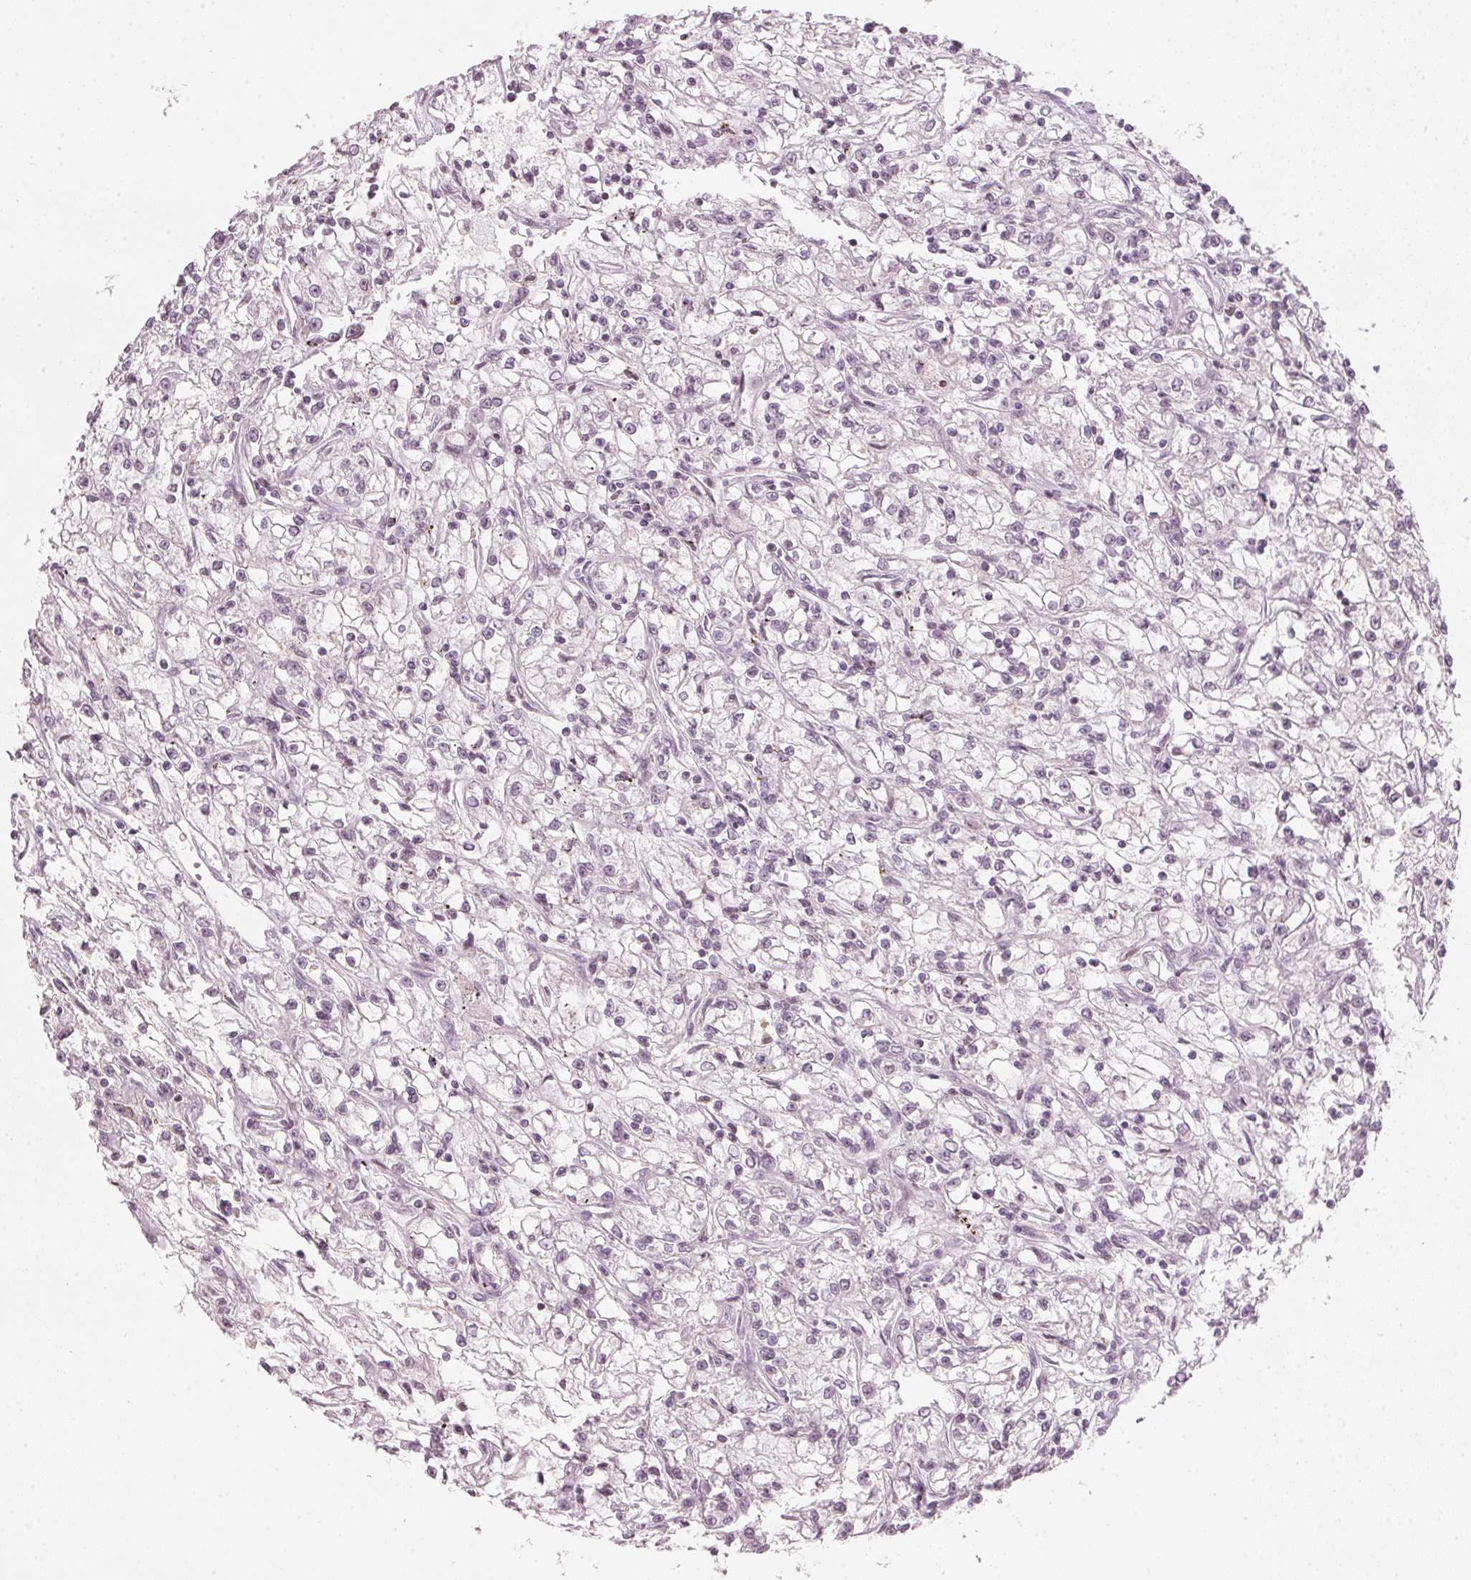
{"staining": {"intensity": "negative", "quantity": "none", "location": "none"}, "tissue": "renal cancer", "cell_type": "Tumor cells", "image_type": "cancer", "snomed": [{"axis": "morphology", "description": "Adenocarcinoma, NOS"}, {"axis": "topography", "description": "Kidney"}], "caption": "High power microscopy micrograph of an immunohistochemistry photomicrograph of renal adenocarcinoma, revealing no significant expression in tumor cells. Nuclei are stained in blue.", "gene": "SFRP4", "patient": {"sex": "female", "age": 59}}